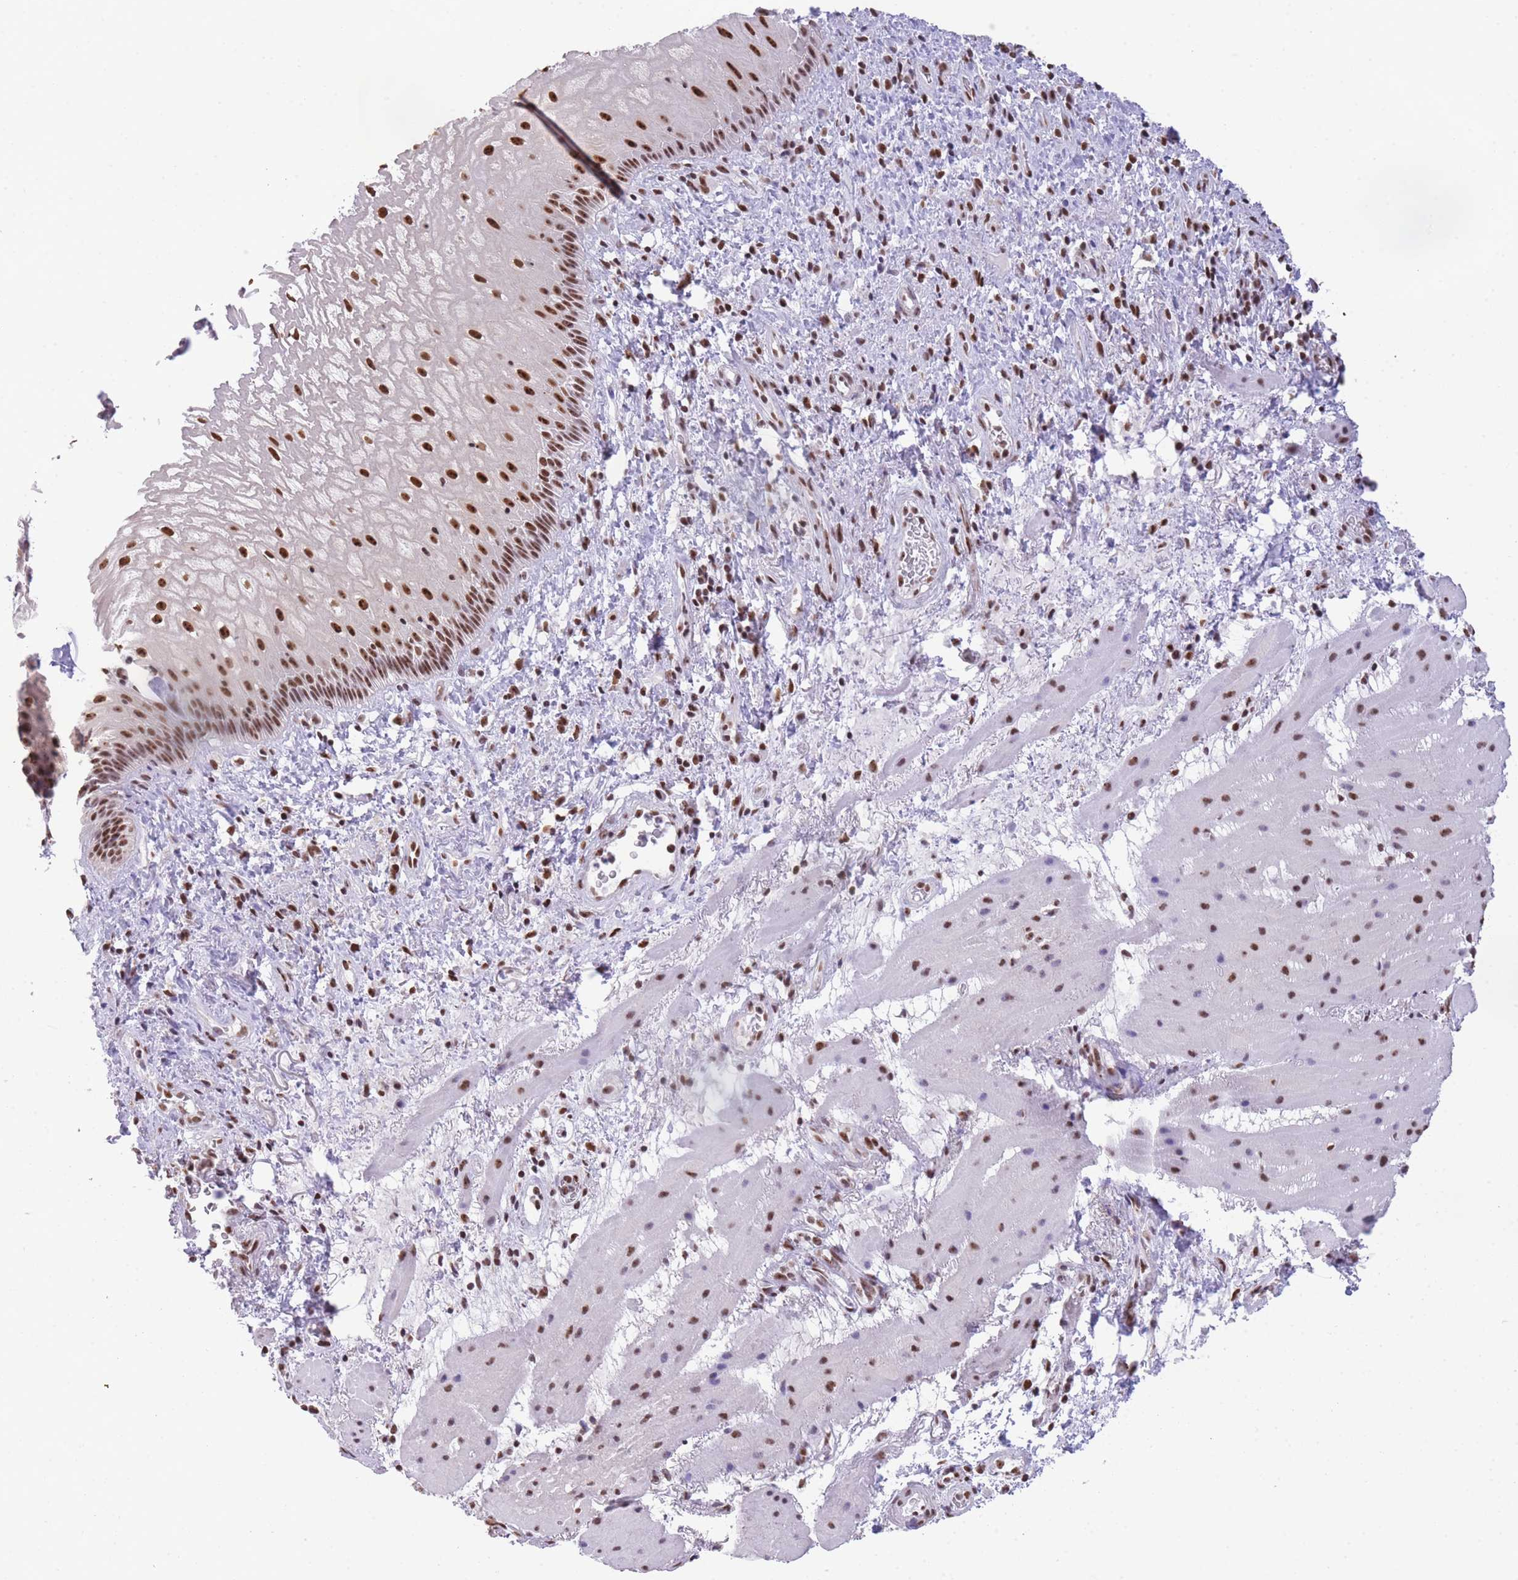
{"staining": {"intensity": "strong", "quantity": ">75%", "location": "nuclear"}, "tissue": "esophagus", "cell_type": "Squamous epithelial cells", "image_type": "normal", "snomed": [{"axis": "morphology", "description": "Normal tissue, NOS"}, {"axis": "topography", "description": "Esophagus"}], "caption": "Protein staining reveals strong nuclear staining in about >75% of squamous epithelial cells in unremarkable esophagus.", "gene": "EVC2", "patient": {"sex": "female", "age": 75}}